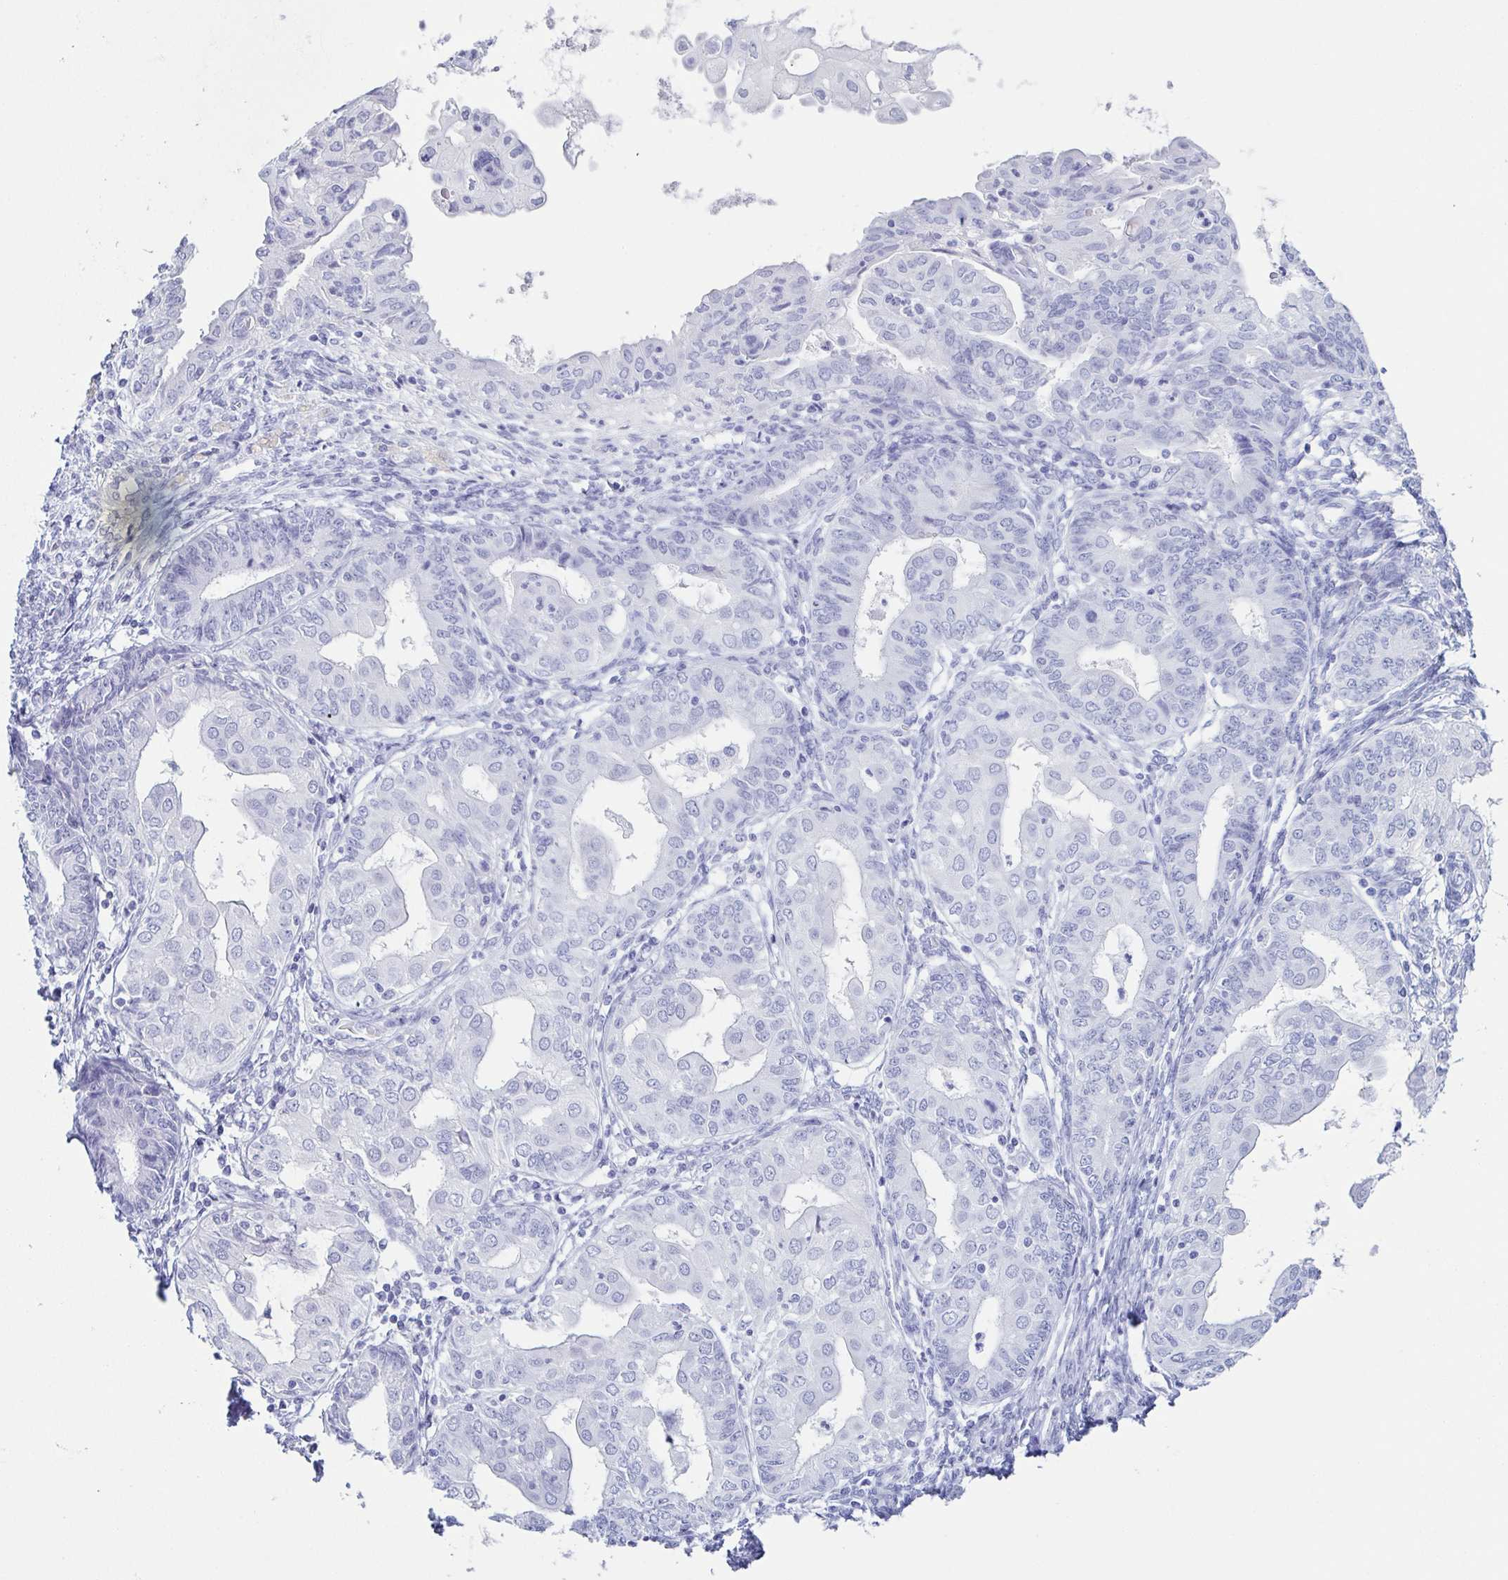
{"staining": {"intensity": "negative", "quantity": "none", "location": "none"}, "tissue": "endometrial cancer", "cell_type": "Tumor cells", "image_type": "cancer", "snomed": [{"axis": "morphology", "description": "Adenocarcinoma, NOS"}, {"axis": "topography", "description": "Endometrium"}], "caption": "Histopathology image shows no significant protein expression in tumor cells of endometrial cancer (adenocarcinoma).", "gene": "ZG16B", "patient": {"sex": "female", "age": 68}}